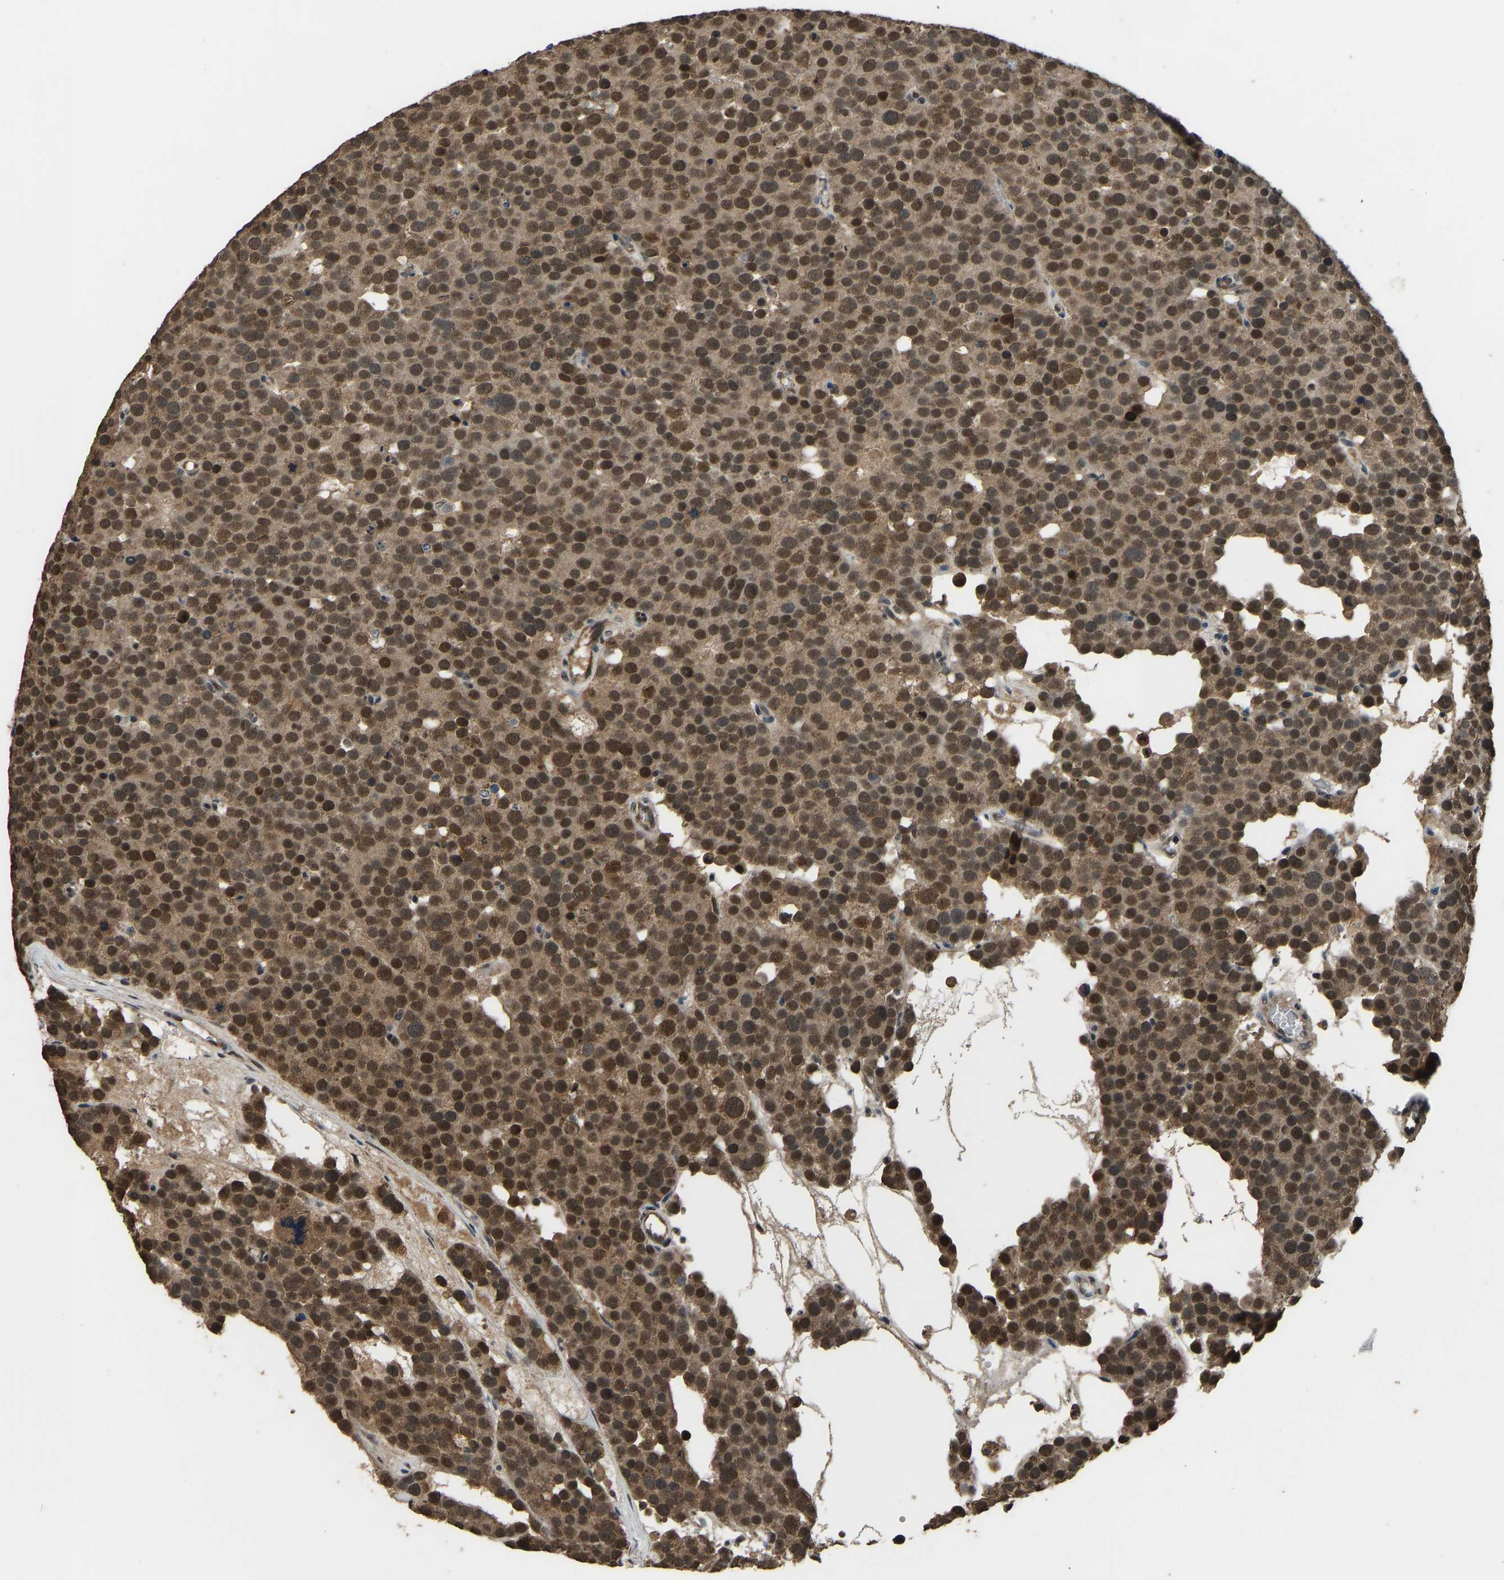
{"staining": {"intensity": "strong", "quantity": ">75%", "location": "cytoplasmic/membranous,nuclear"}, "tissue": "testis cancer", "cell_type": "Tumor cells", "image_type": "cancer", "snomed": [{"axis": "morphology", "description": "Seminoma, NOS"}, {"axis": "topography", "description": "Testis"}], "caption": "An image of human testis cancer (seminoma) stained for a protein demonstrates strong cytoplasmic/membranous and nuclear brown staining in tumor cells.", "gene": "TOX4", "patient": {"sex": "male", "age": 71}}